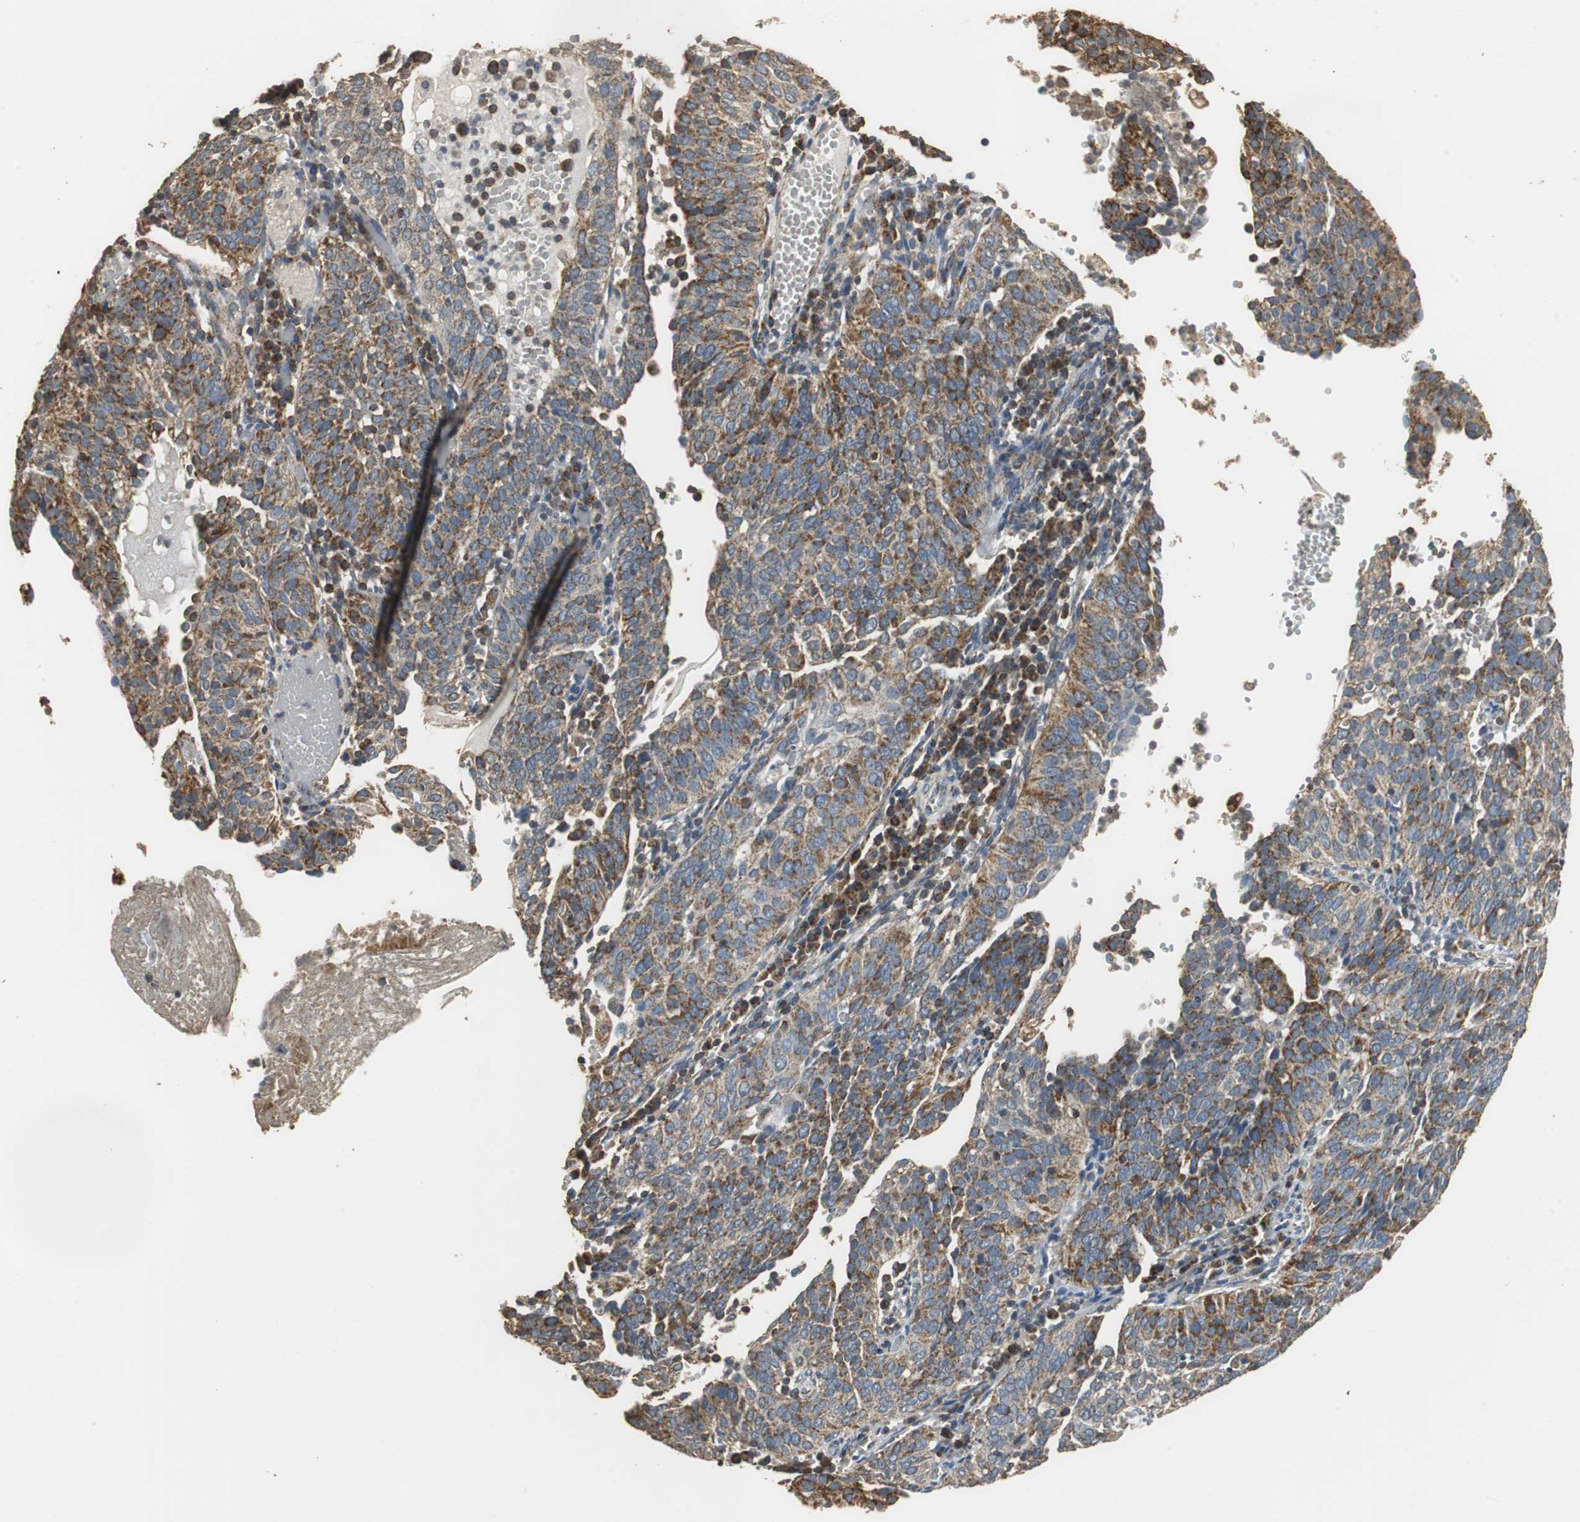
{"staining": {"intensity": "moderate", "quantity": ">75%", "location": "cytoplasmic/membranous"}, "tissue": "cervical cancer", "cell_type": "Tumor cells", "image_type": "cancer", "snomed": [{"axis": "morphology", "description": "Squamous cell carcinoma, NOS"}, {"axis": "topography", "description": "Cervix"}], "caption": "Immunohistochemistry (IHC) staining of squamous cell carcinoma (cervical), which reveals medium levels of moderate cytoplasmic/membranous expression in about >75% of tumor cells indicating moderate cytoplasmic/membranous protein expression. The staining was performed using DAB (brown) for protein detection and nuclei were counterstained in hematoxylin (blue).", "gene": "NNT", "patient": {"sex": "female", "age": 39}}